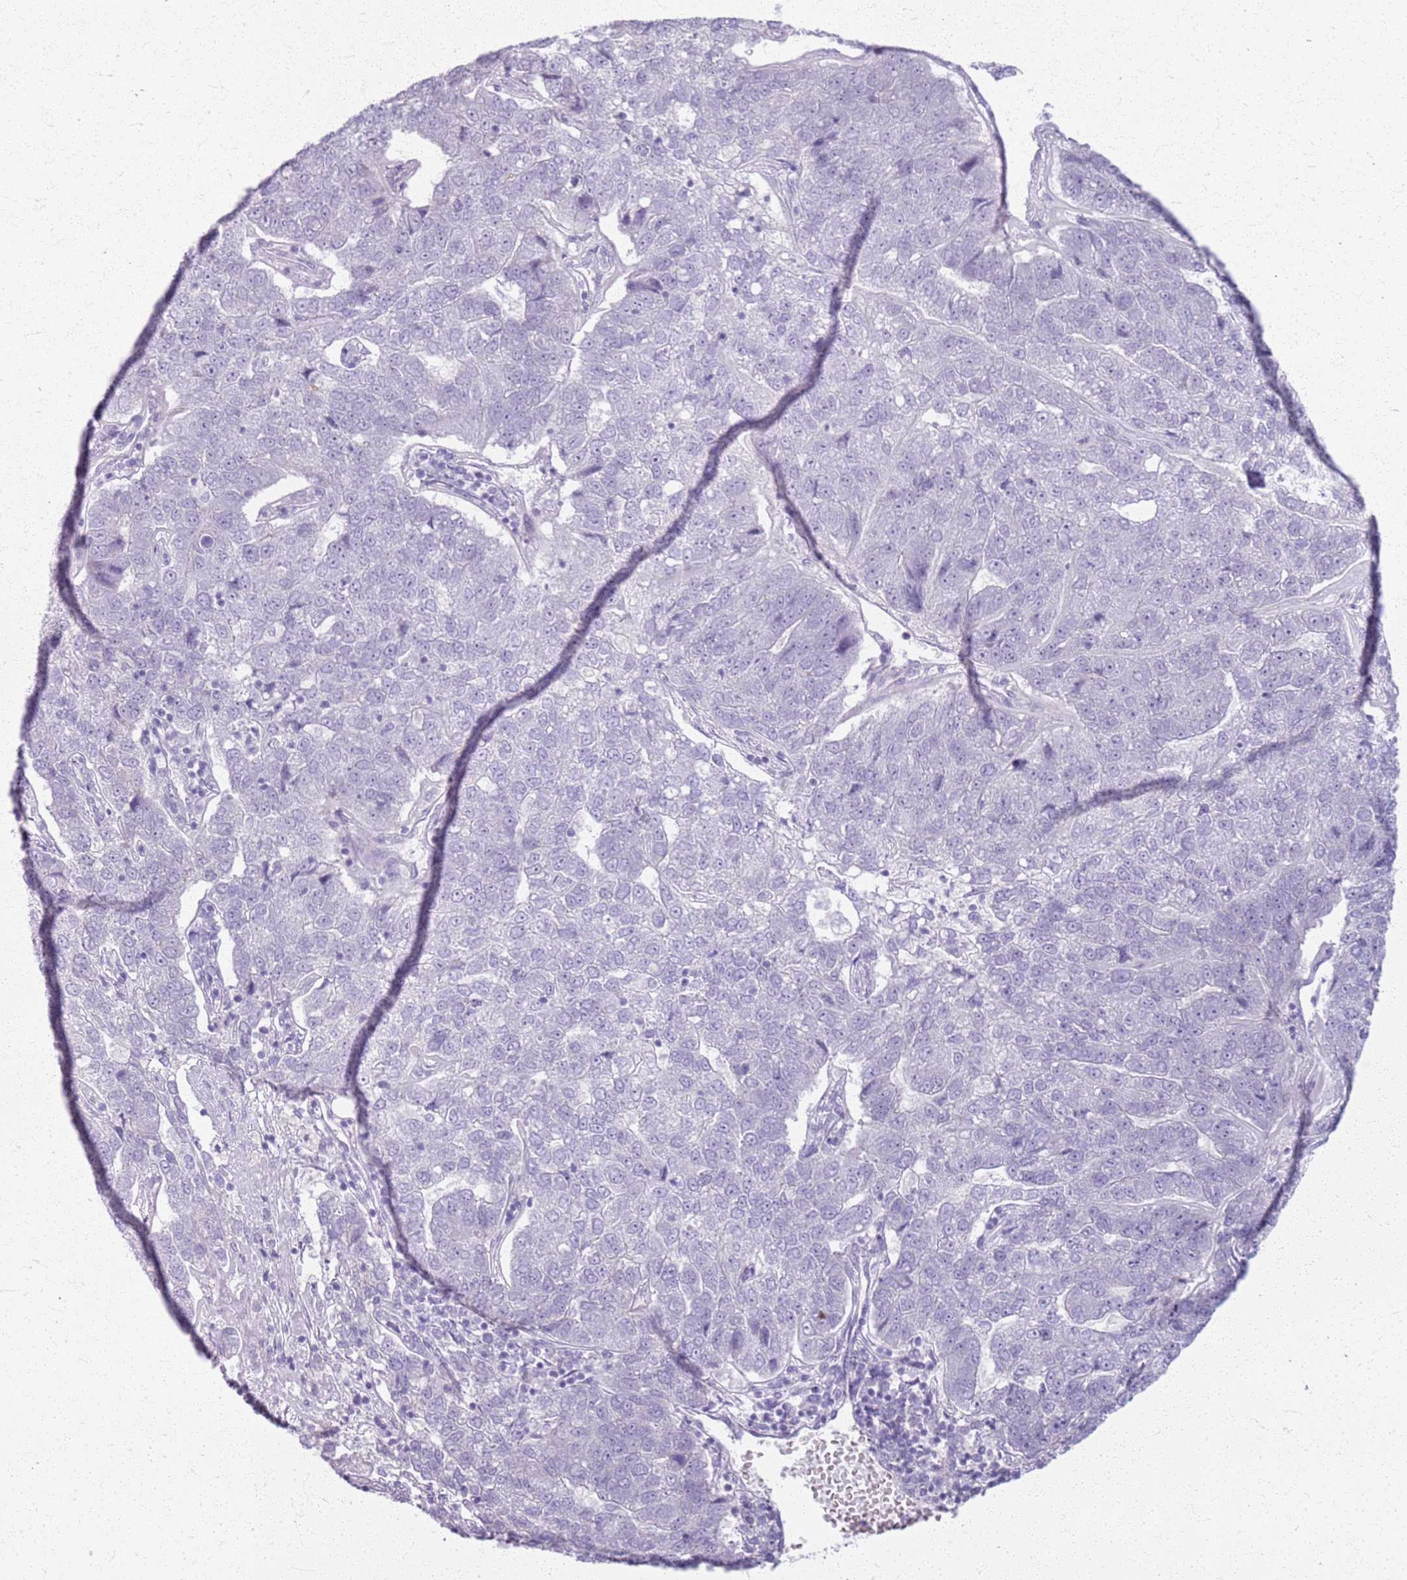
{"staining": {"intensity": "negative", "quantity": "none", "location": "none"}, "tissue": "pancreatic cancer", "cell_type": "Tumor cells", "image_type": "cancer", "snomed": [{"axis": "morphology", "description": "Adenocarcinoma, NOS"}, {"axis": "topography", "description": "Pancreas"}], "caption": "This photomicrograph is of pancreatic adenocarcinoma stained with IHC to label a protein in brown with the nuclei are counter-stained blue. There is no expression in tumor cells. (Immunohistochemistry, brightfield microscopy, high magnification).", "gene": "CSRP3", "patient": {"sex": "female", "age": 61}}